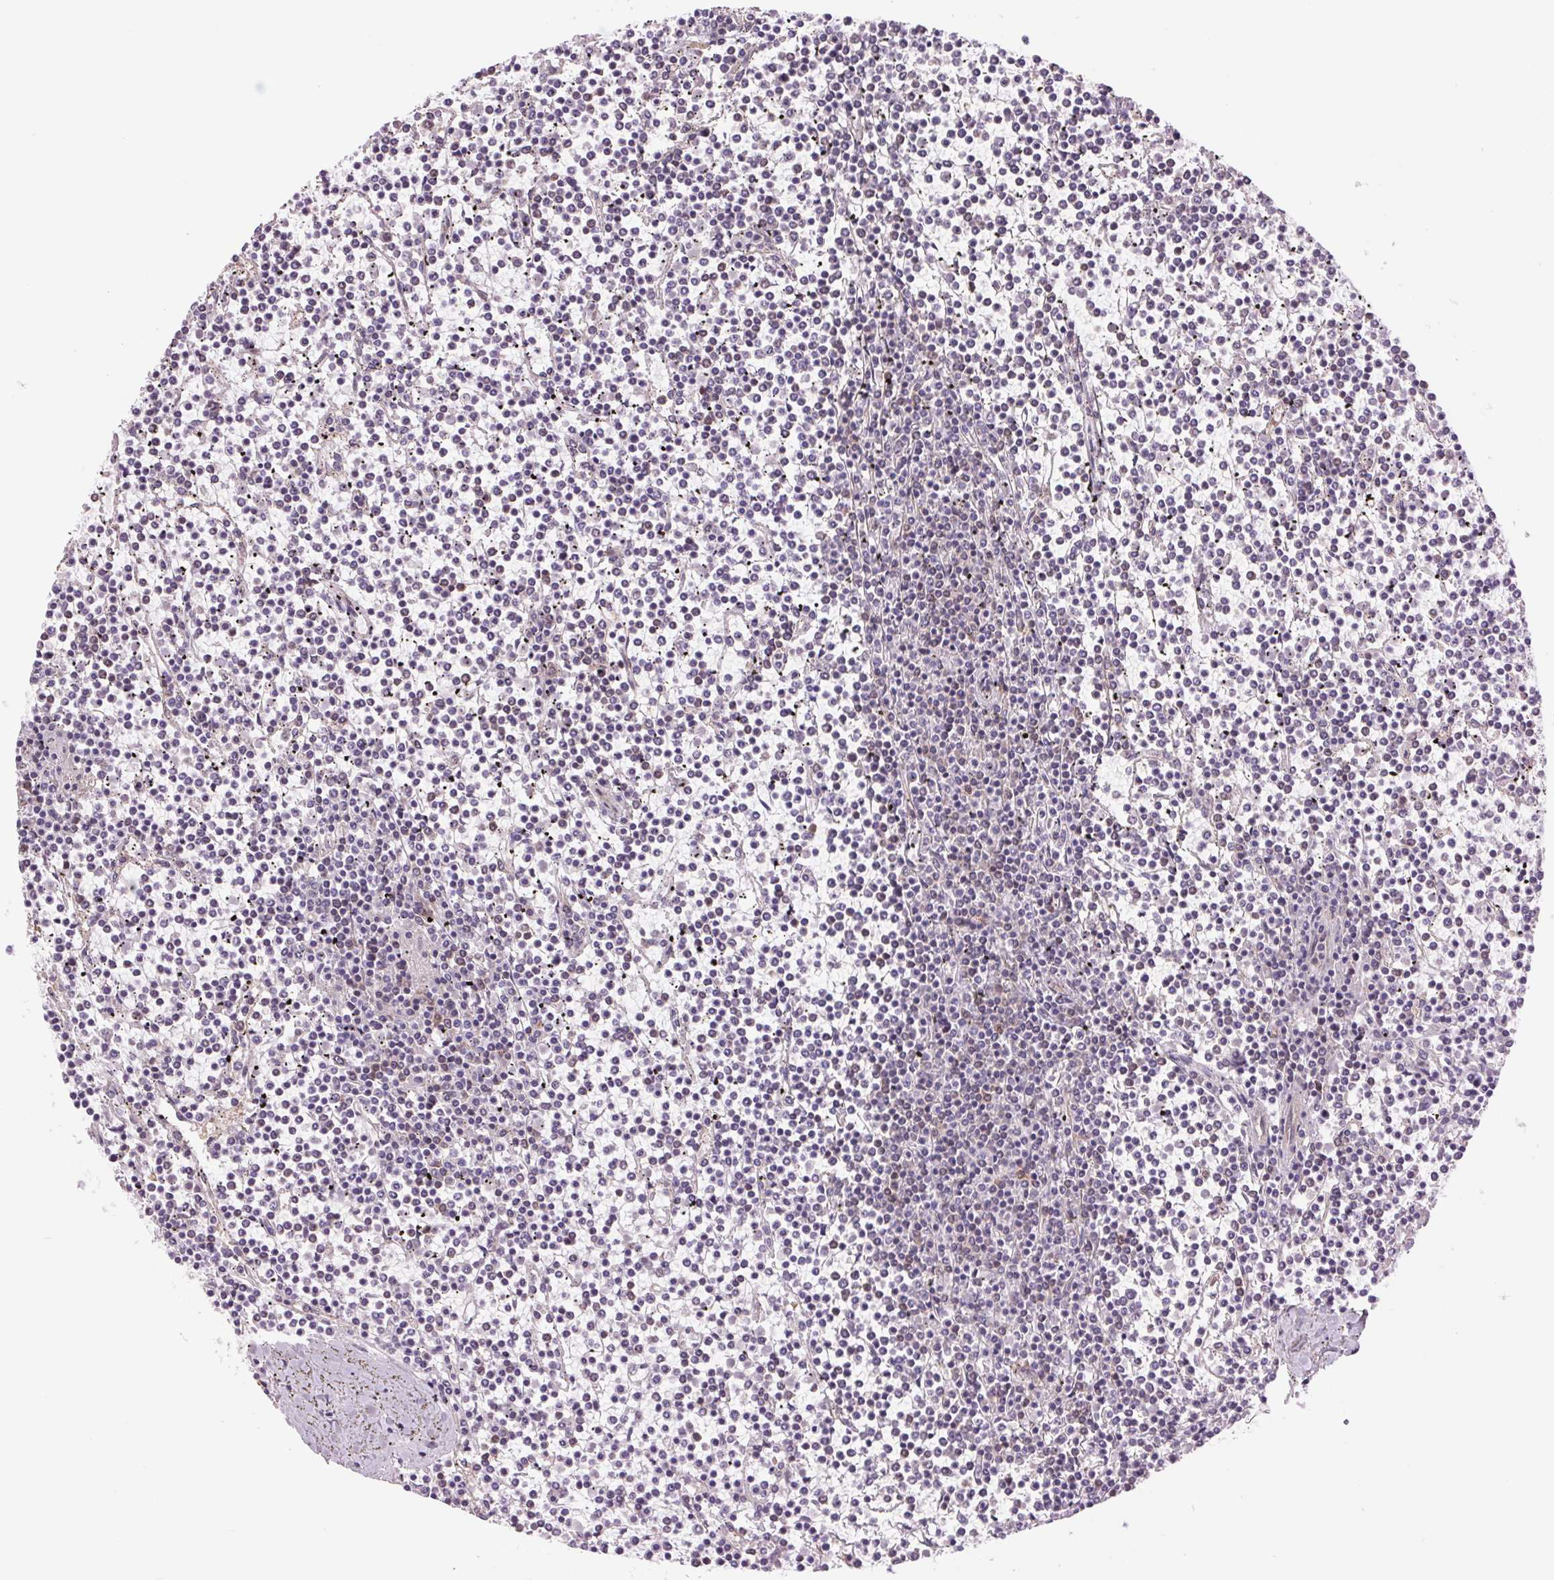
{"staining": {"intensity": "negative", "quantity": "none", "location": "none"}, "tissue": "lymphoma", "cell_type": "Tumor cells", "image_type": "cancer", "snomed": [{"axis": "morphology", "description": "Malignant lymphoma, non-Hodgkin's type, Low grade"}, {"axis": "topography", "description": "Spleen"}], "caption": "This image is of lymphoma stained with immunohistochemistry to label a protein in brown with the nuclei are counter-stained blue. There is no staining in tumor cells.", "gene": "SH3RF2", "patient": {"sex": "female", "age": 19}}